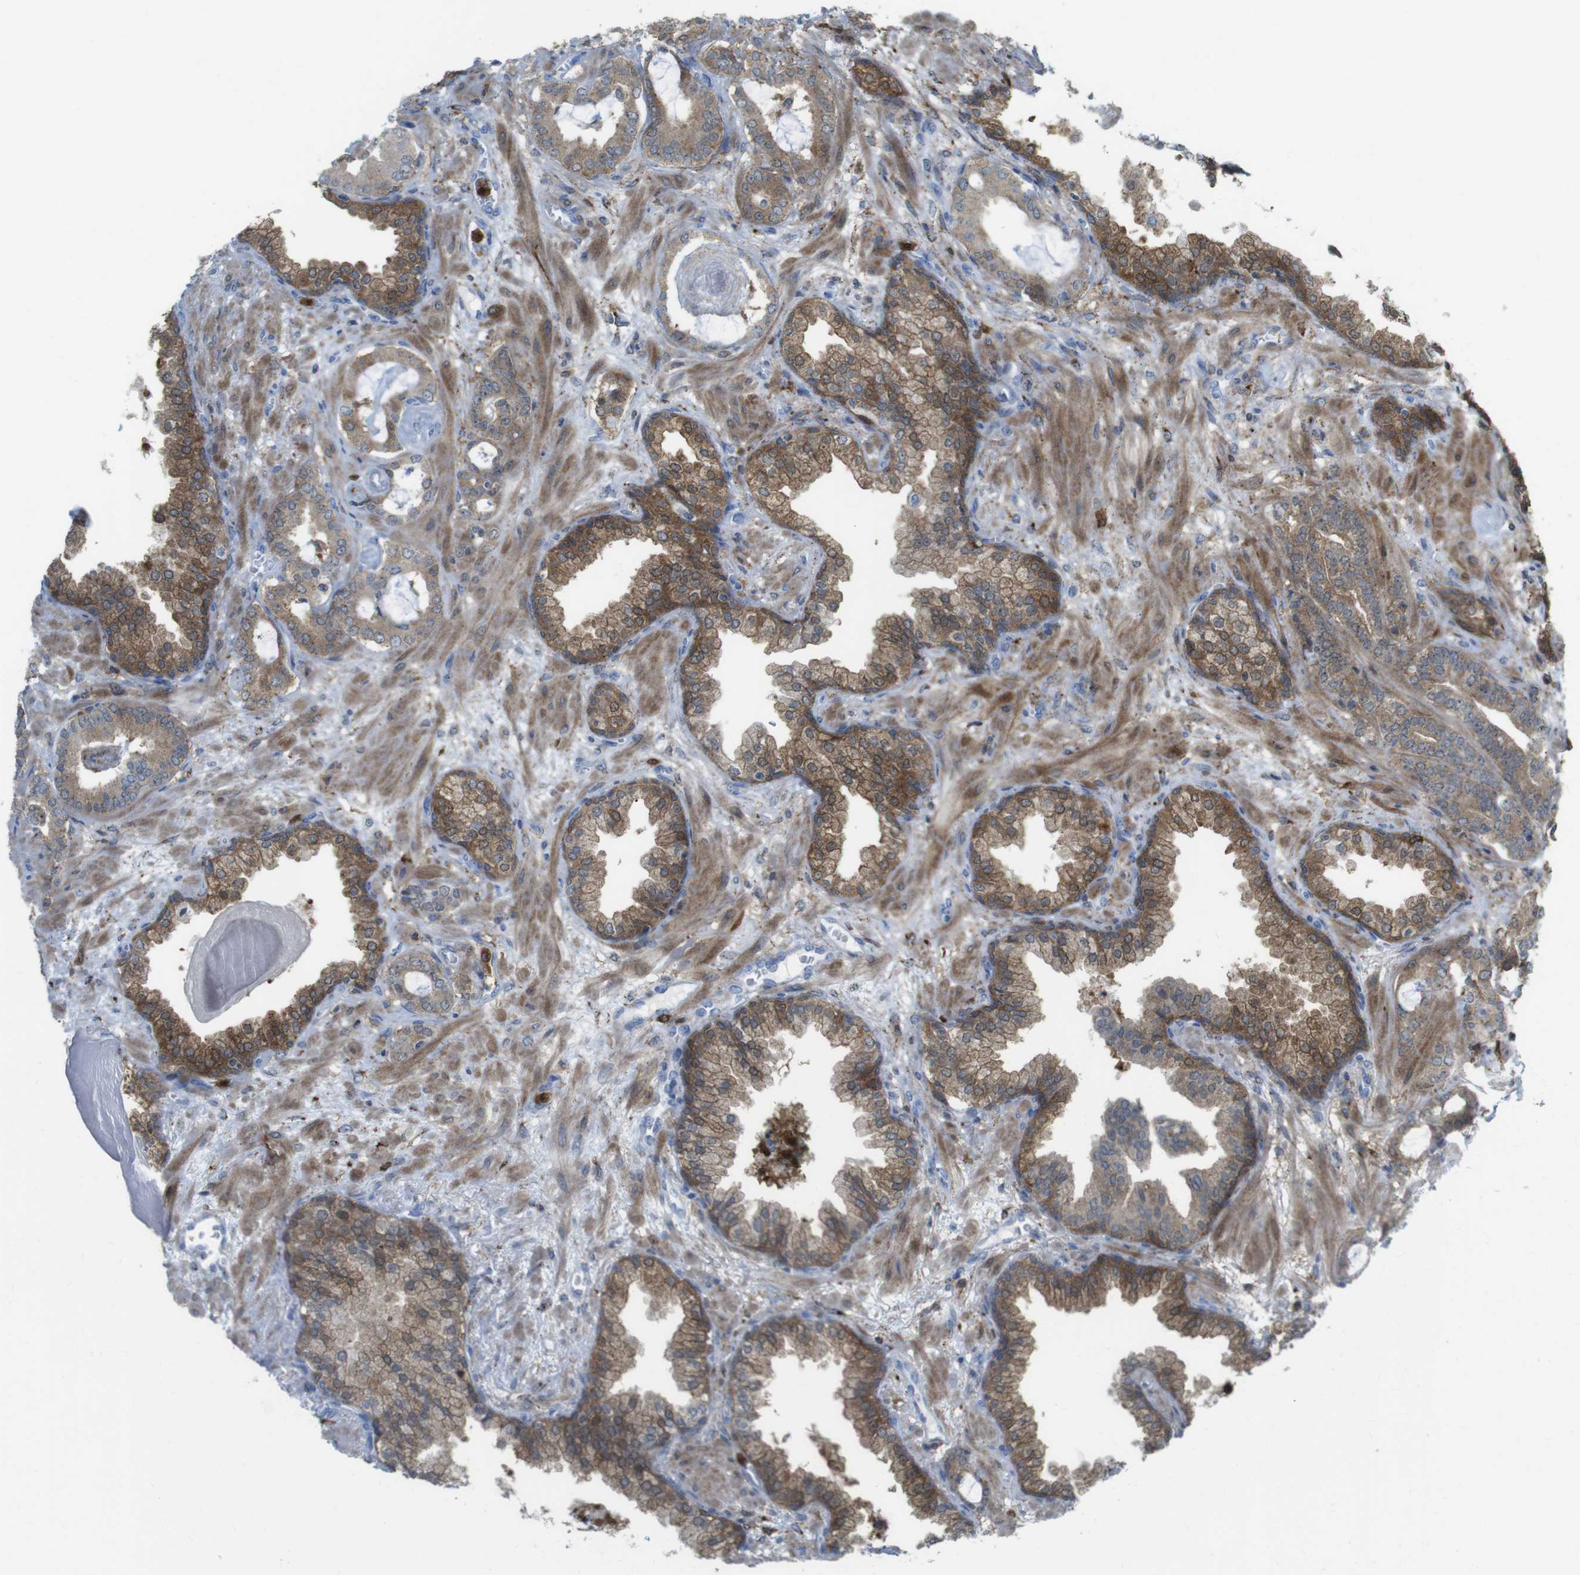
{"staining": {"intensity": "moderate", "quantity": ">75%", "location": "cytoplasmic/membranous"}, "tissue": "prostate cancer", "cell_type": "Tumor cells", "image_type": "cancer", "snomed": [{"axis": "morphology", "description": "Adenocarcinoma, Low grade"}, {"axis": "topography", "description": "Prostate"}], "caption": "Prostate cancer was stained to show a protein in brown. There is medium levels of moderate cytoplasmic/membranous positivity in about >75% of tumor cells.", "gene": "PRKCD", "patient": {"sex": "male", "age": 53}}